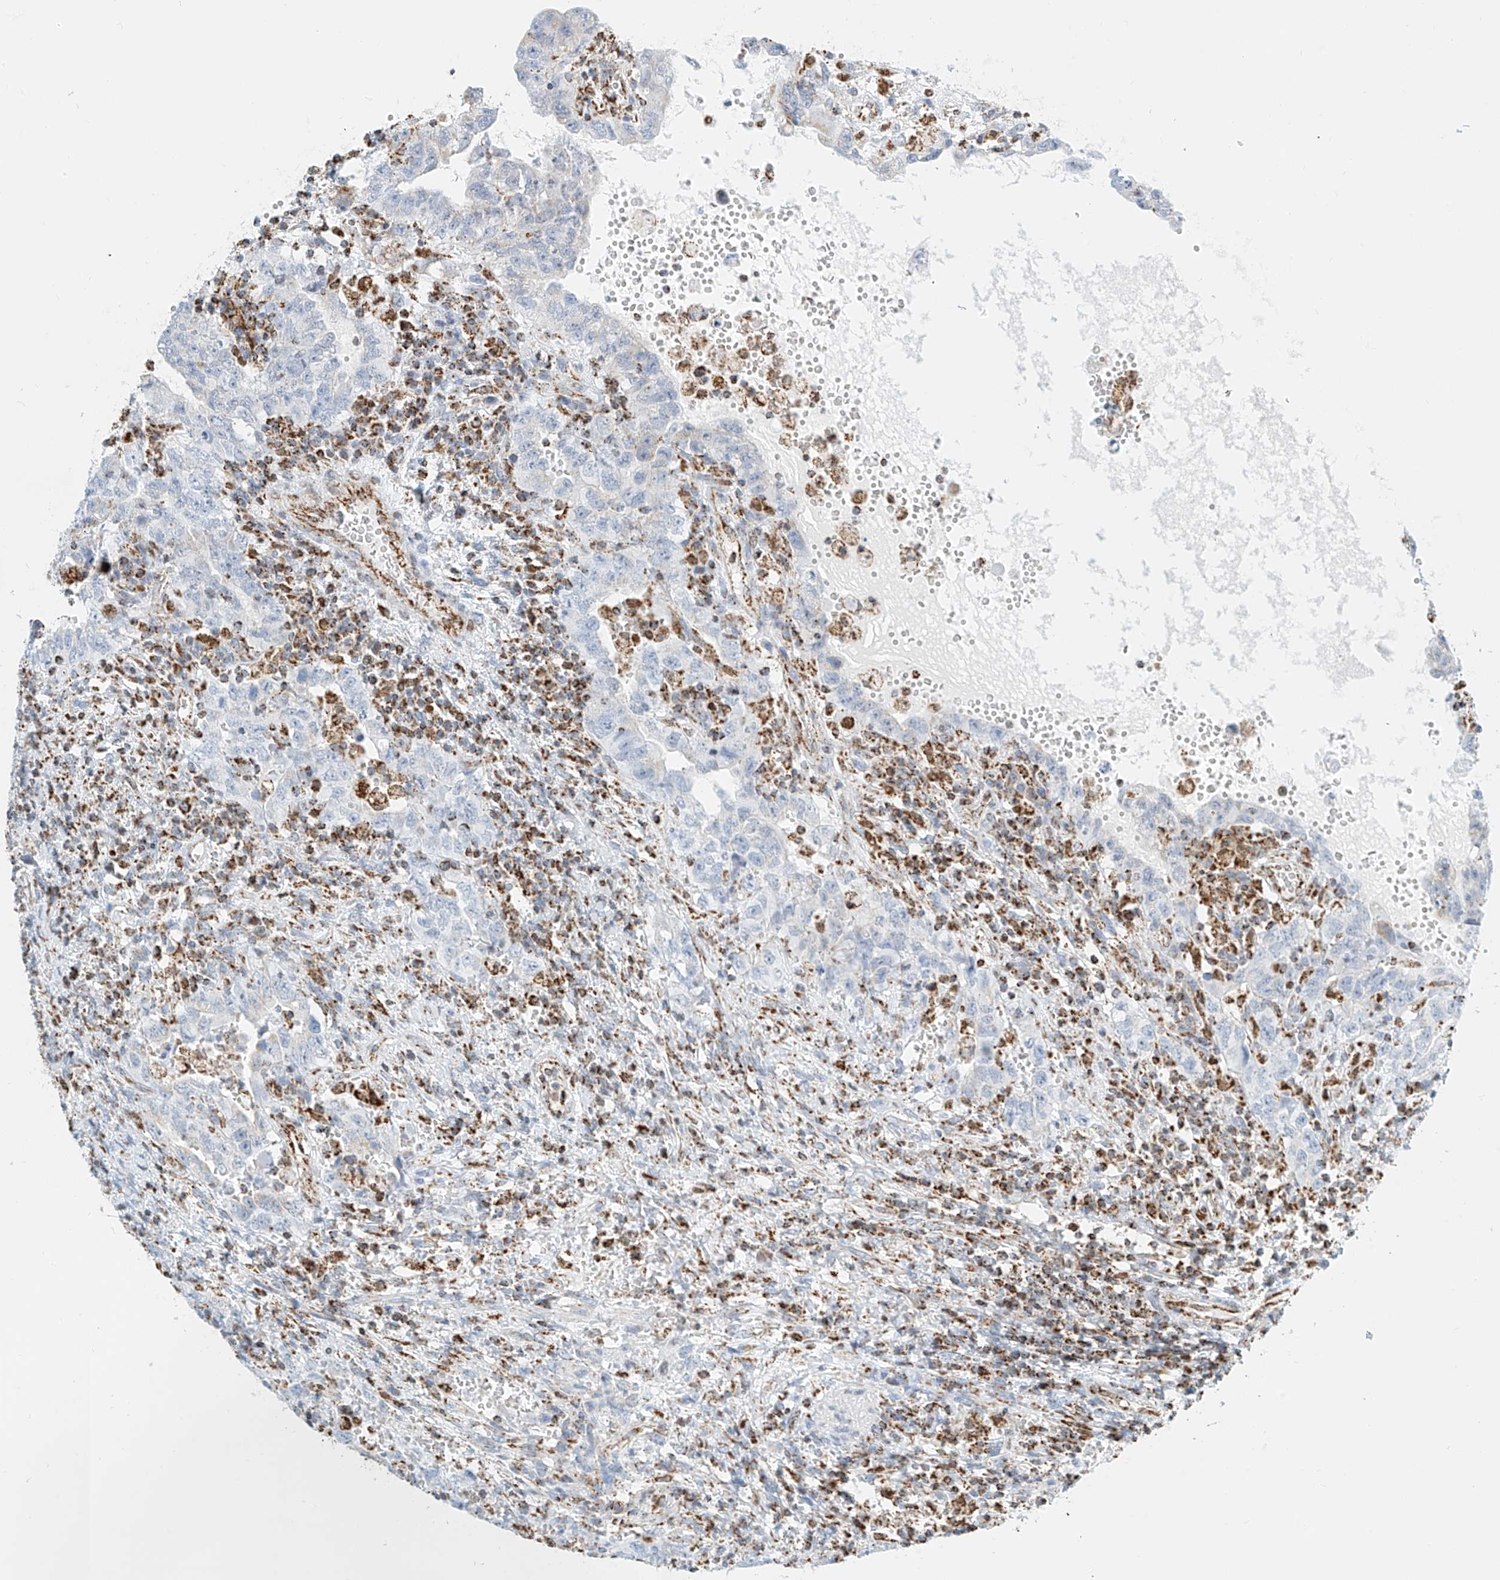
{"staining": {"intensity": "negative", "quantity": "none", "location": "none"}, "tissue": "testis cancer", "cell_type": "Tumor cells", "image_type": "cancer", "snomed": [{"axis": "morphology", "description": "Carcinoma, Embryonal, NOS"}, {"axis": "topography", "description": "Testis"}], "caption": "Histopathology image shows no significant protein expression in tumor cells of testis cancer (embryonal carcinoma).", "gene": "PPA2", "patient": {"sex": "male", "age": 26}}